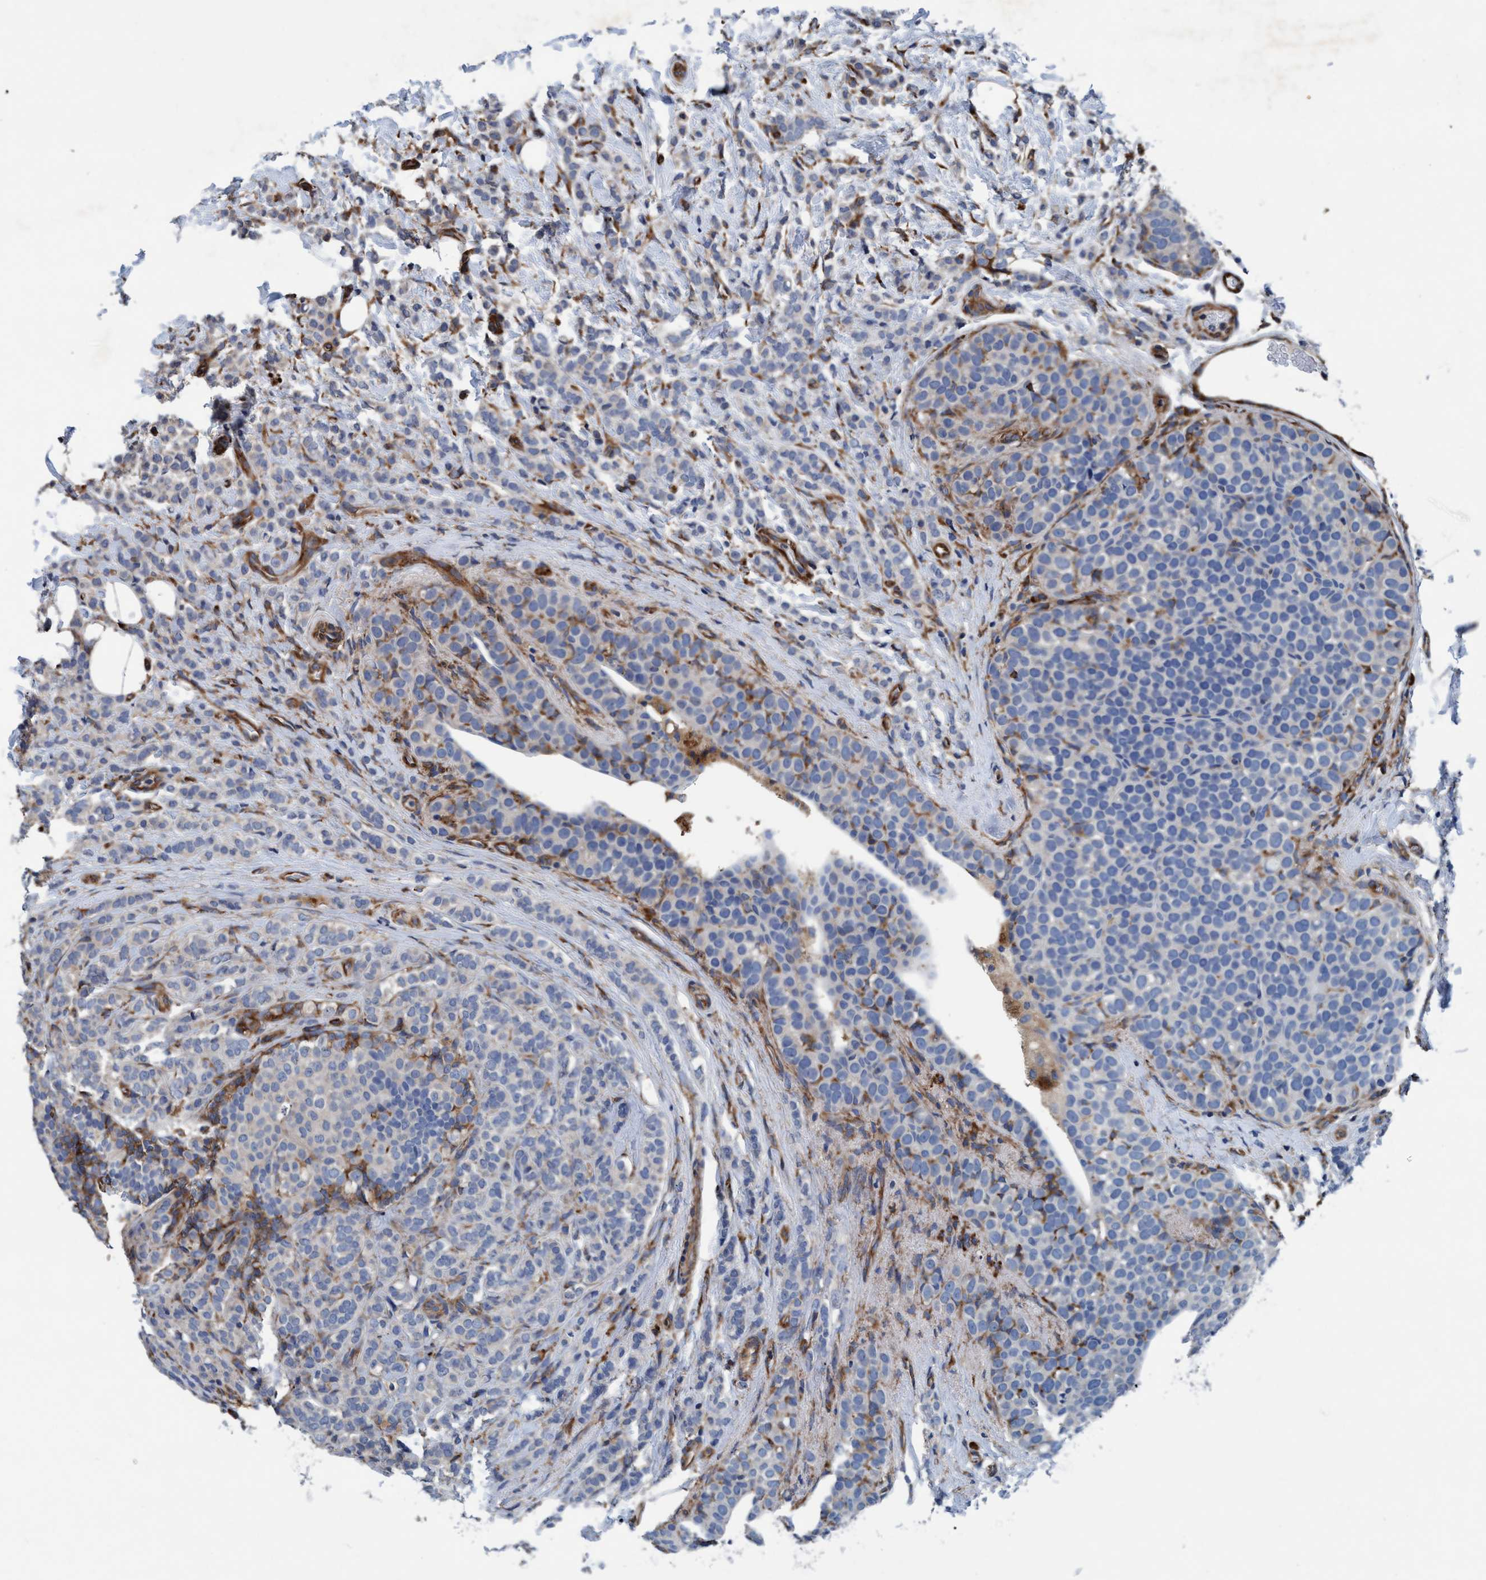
{"staining": {"intensity": "weak", "quantity": "<25%", "location": "cytoplasmic/membranous"}, "tissue": "breast cancer", "cell_type": "Tumor cells", "image_type": "cancer", "snomed": [{"axis": "morphology", "description": "Lobular carcinoma"}, {"axis": "topography", "description": "Breast"}], "caption": "The photomicrograph shows no staining of tumor cells in lobular carcinoma (breast).", "gene": "ENDOG", "patient": {"sex": "female", "age": 50}}